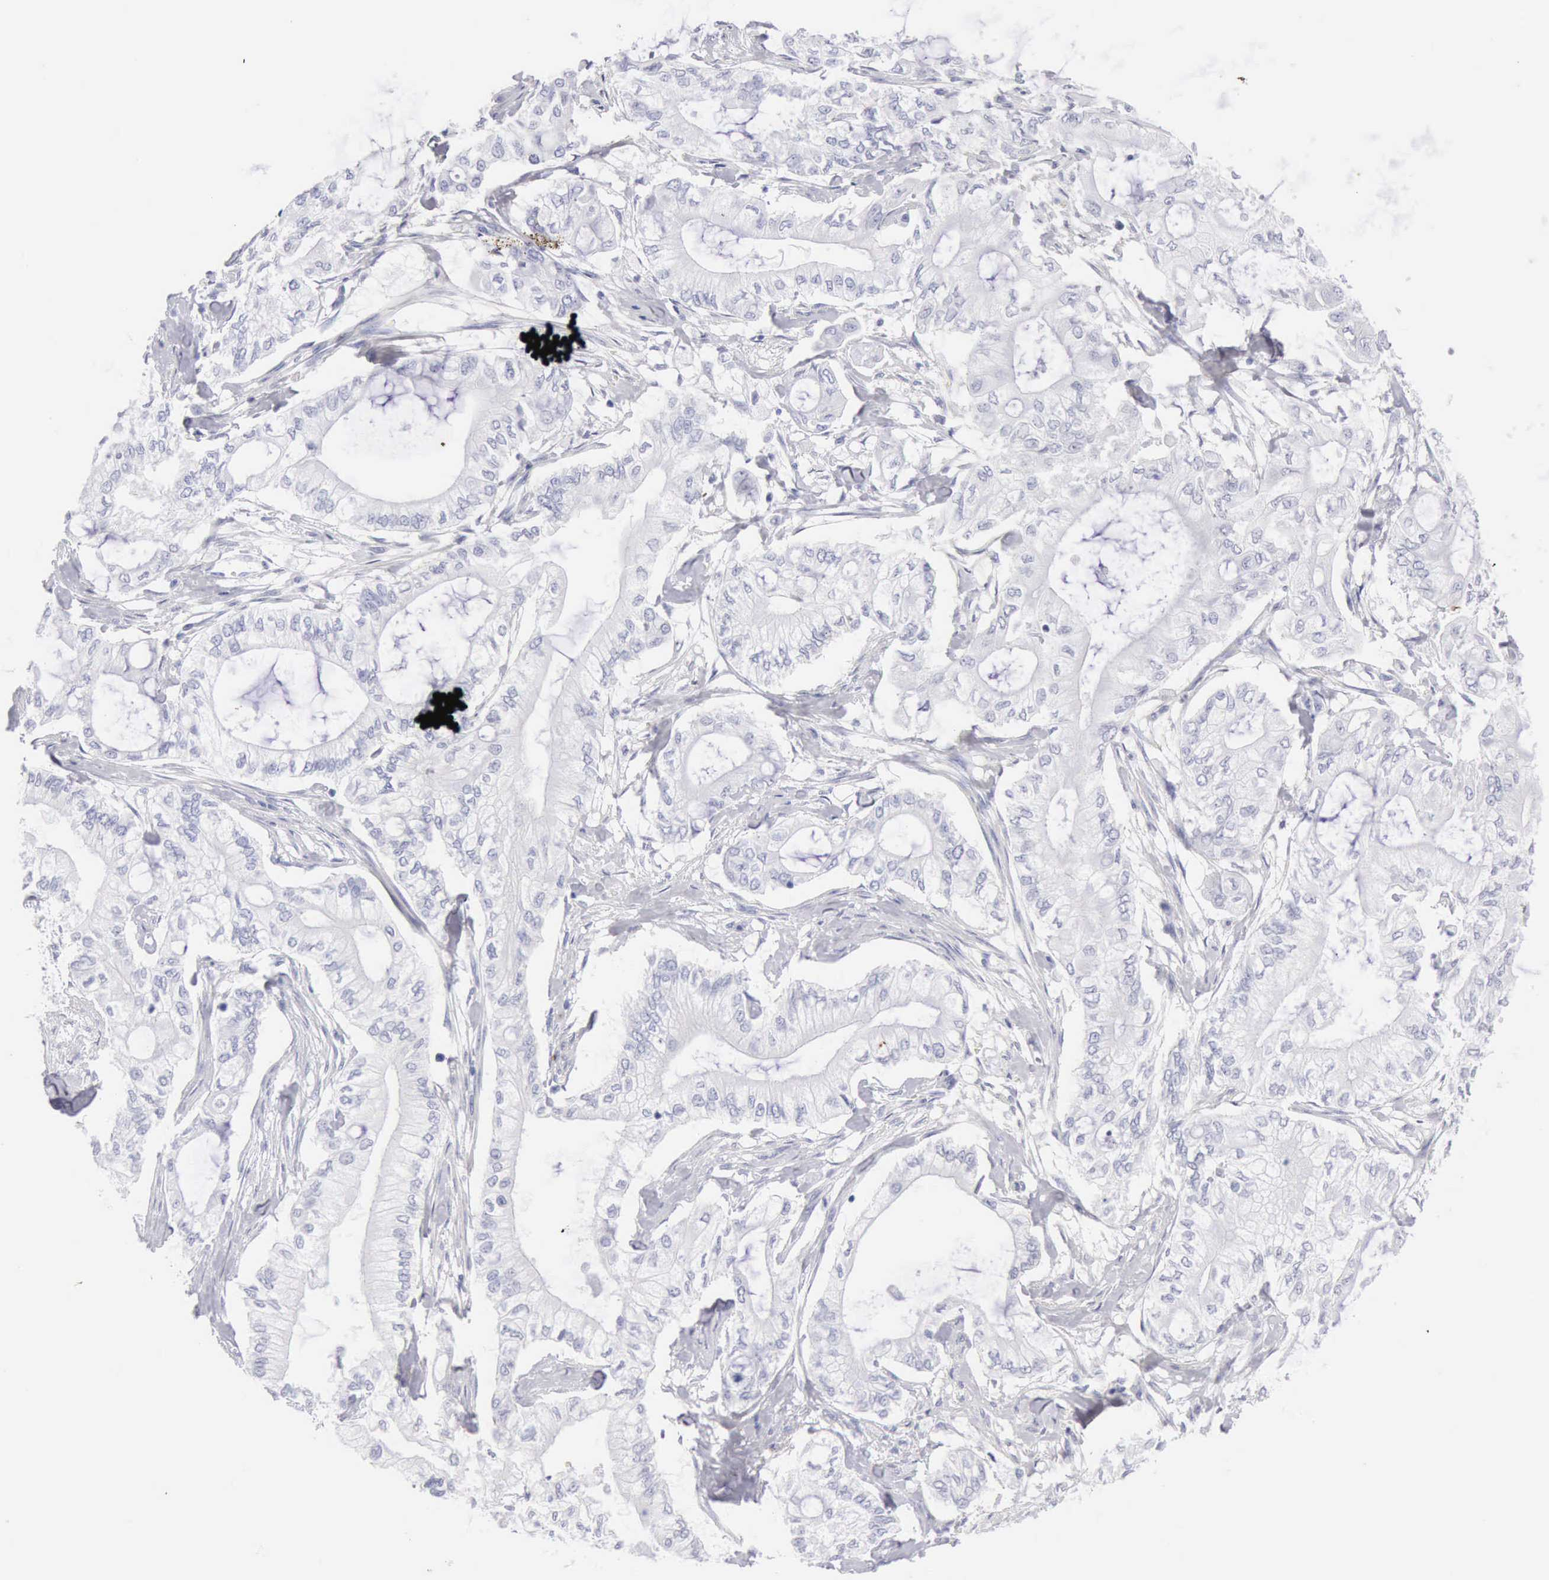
{"staining": {"intensity": "negative", "quantity": "none", "location": "none"}, "tissue": "pancreatic cancer", "cell_type": "Tumor cells", "image_type": "cancer", "snomed": [{"axis": "morphology", "description": "Adenocarcinoma, NOS"}, {"axis": "topography", "description": "Pancreas"}], "caption": "This is an immunohistochemistry image of adenocarcinoma (pancreatic). There is no expression in tumor cells.", "gene": "KRT10", "patient": {"sex": "male", "age": 79}}